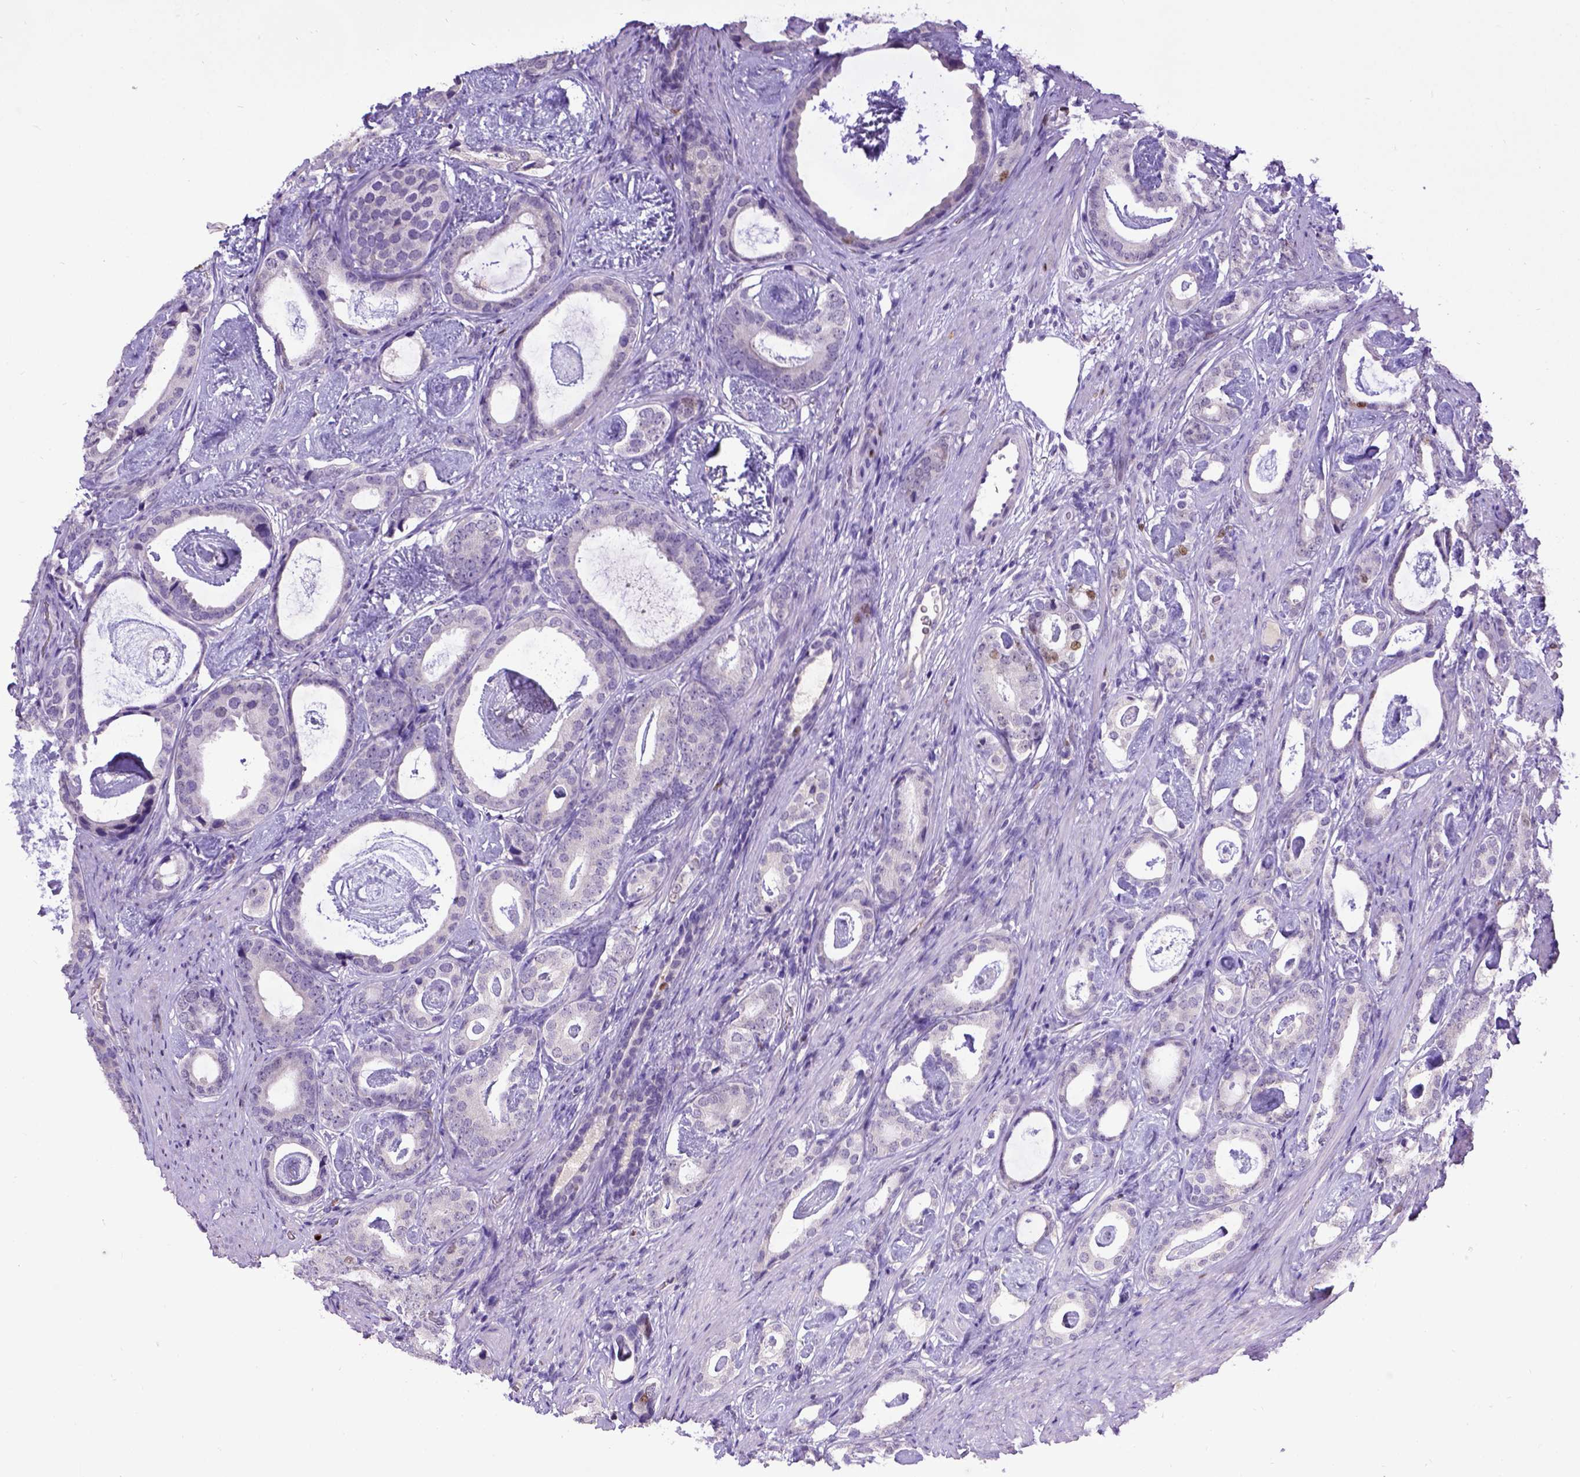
{"staining": {"intensity": "negative", "quantity": "none", "location": "none"}, "tissue": "prostate cancer", "cell_type": "Tumor cells", "image_type": "cancer", "snomed": [{"axis": "morphology", "description": "Adenocarcinoma, Low grade"}, {"axis": "topography", "description": "Prostate and seminal vesicle, NOS"}], "caption": "Low-grade adenocarcinoma (prostate) was stained to show a protein in brown. There is no significant positivity in tumor cells.", "gene": "CDKN1A", "patient": {"sex": "male", "age": 71}}